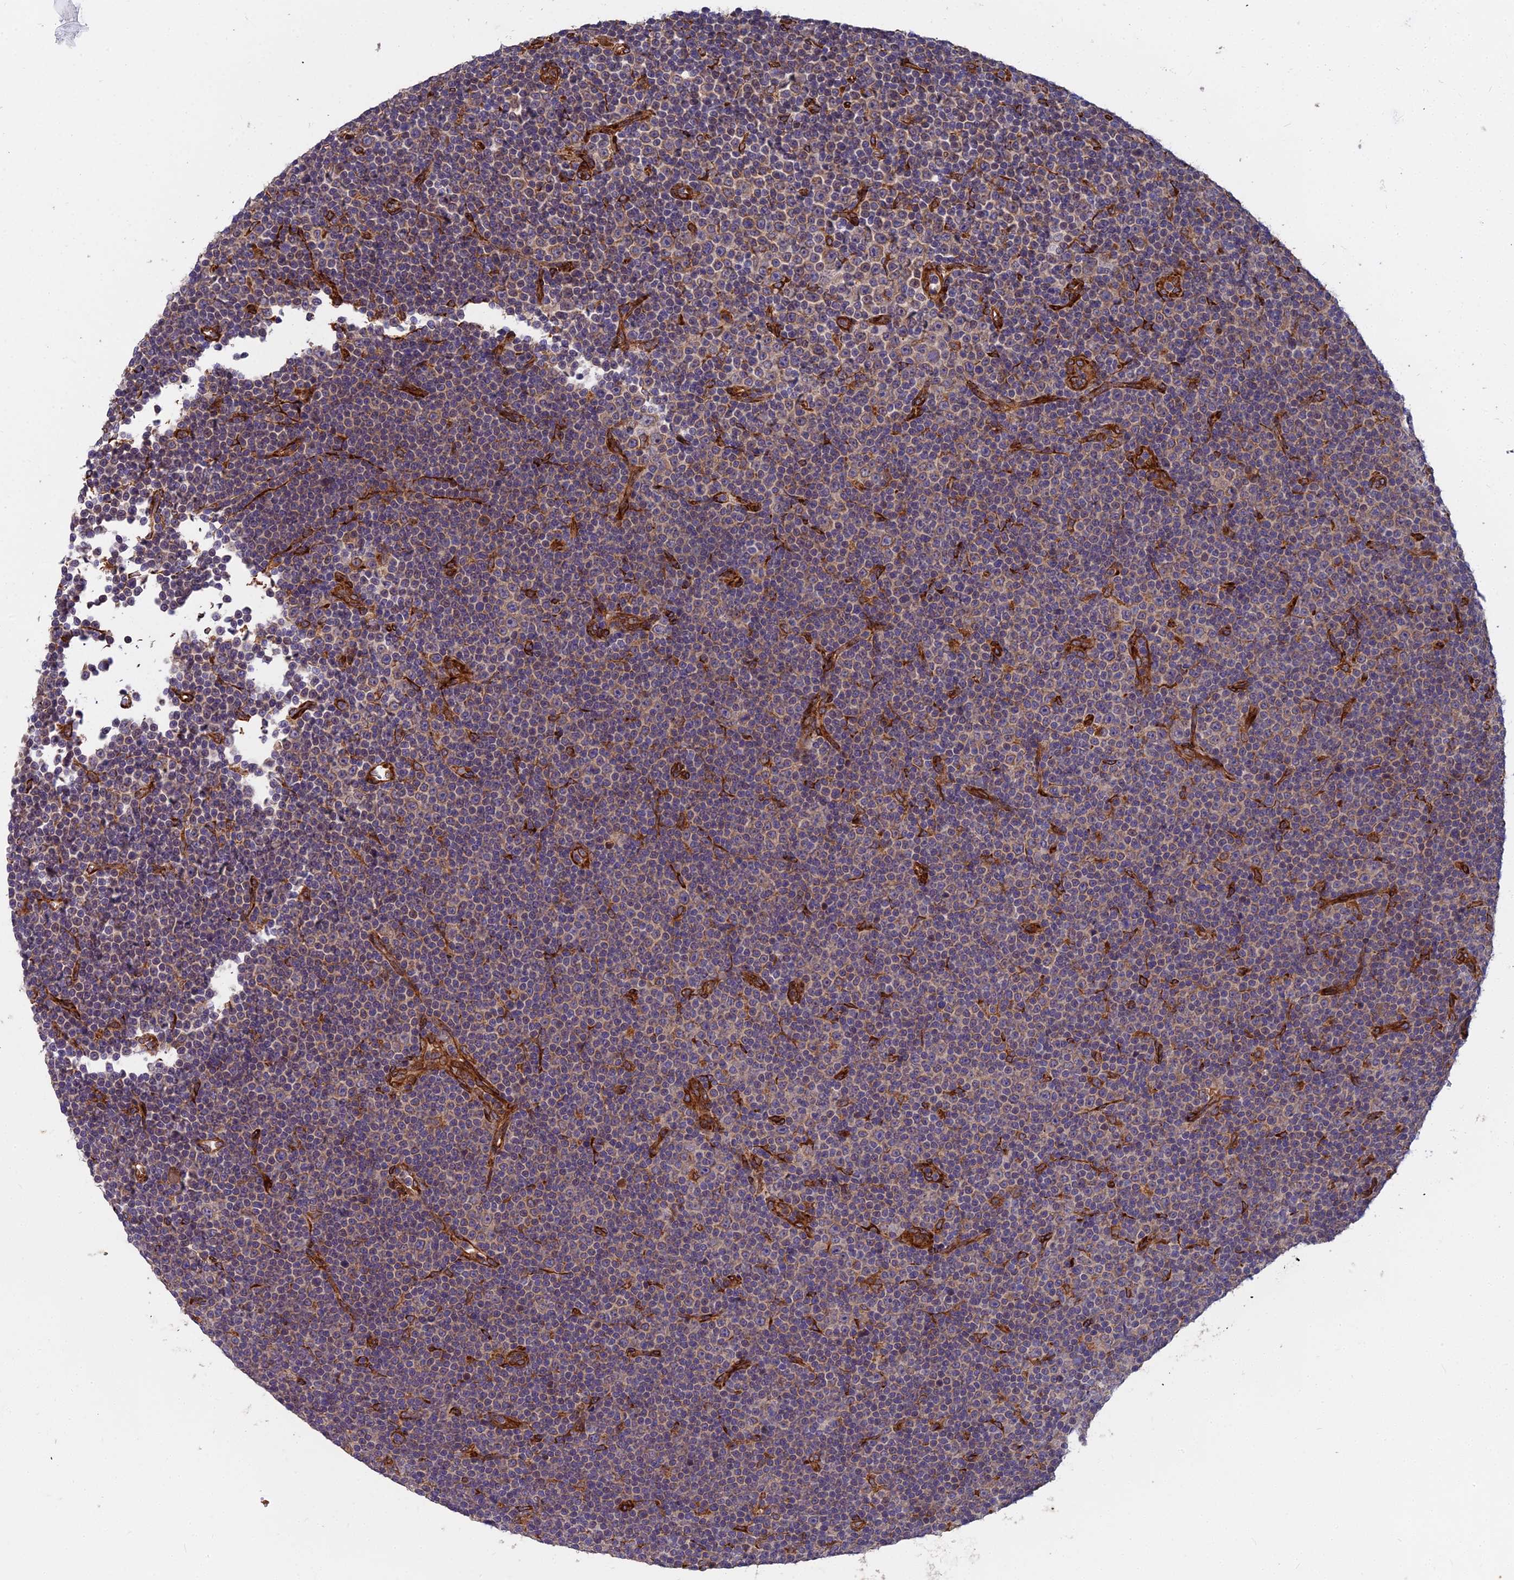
{"staining": {"intensity": "weak", "quantity": "<25%", "location": "cytoplasmic/membranous"}, "tissue": "lymphoma", "cell_type": "Tumor cells", "image_type": "cancer", "snomed": [{"axis": "morphology", "description": "Malignant lymphoma, non-Hodgkin's type, Low grade"}, {"axis": "topography", "description": "Lymph node"}], "caption": "IHC of lymphoma exhibits no staining in tumor cells.", "gene": "NDUFAF7", "patient": {"sex": "female", "age": 67}}